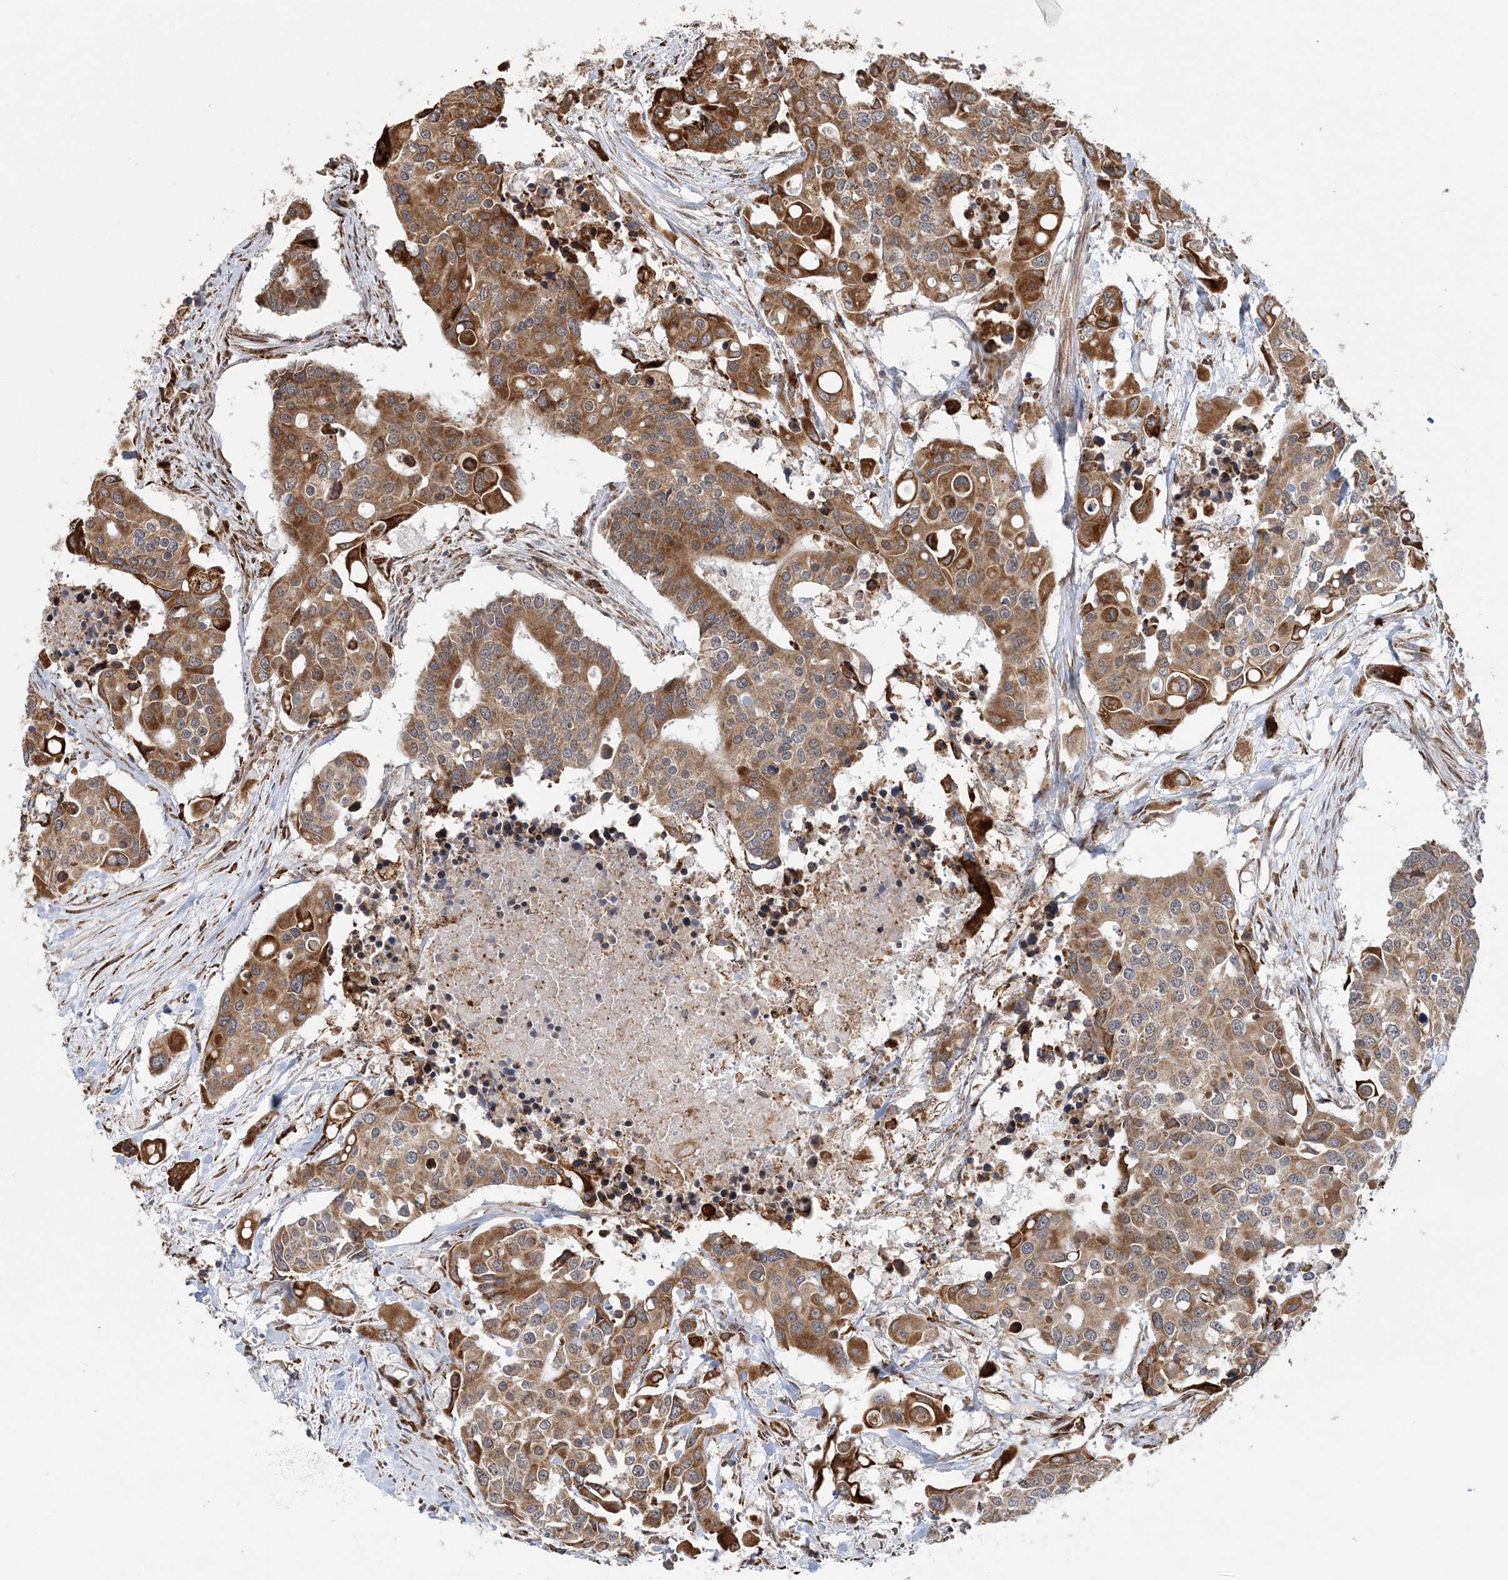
{"staining": {"intensity": "moderate", "quantity": ">75%", "location": "cytoplasmic/membranous"}, "tissue": "colorectal cancer", "cell_type": "Tumor cells", "image_type": "cancer", "snomed": [{"axis": "morphology", "description": "Adenocarcinoma, NOS"}, {"axis": "topography", "description": "Colon"}], "caption": "IHC (DAB (3,3'-diaminobenzidine)) staining of human adenocarcinoma (colorectal) reveals moderate cytoplasmic/membranous protein expression in approximately >75% of tumor cells.", "gene": "MRPL47", "patient": {"sex": "male", "age": 77}}